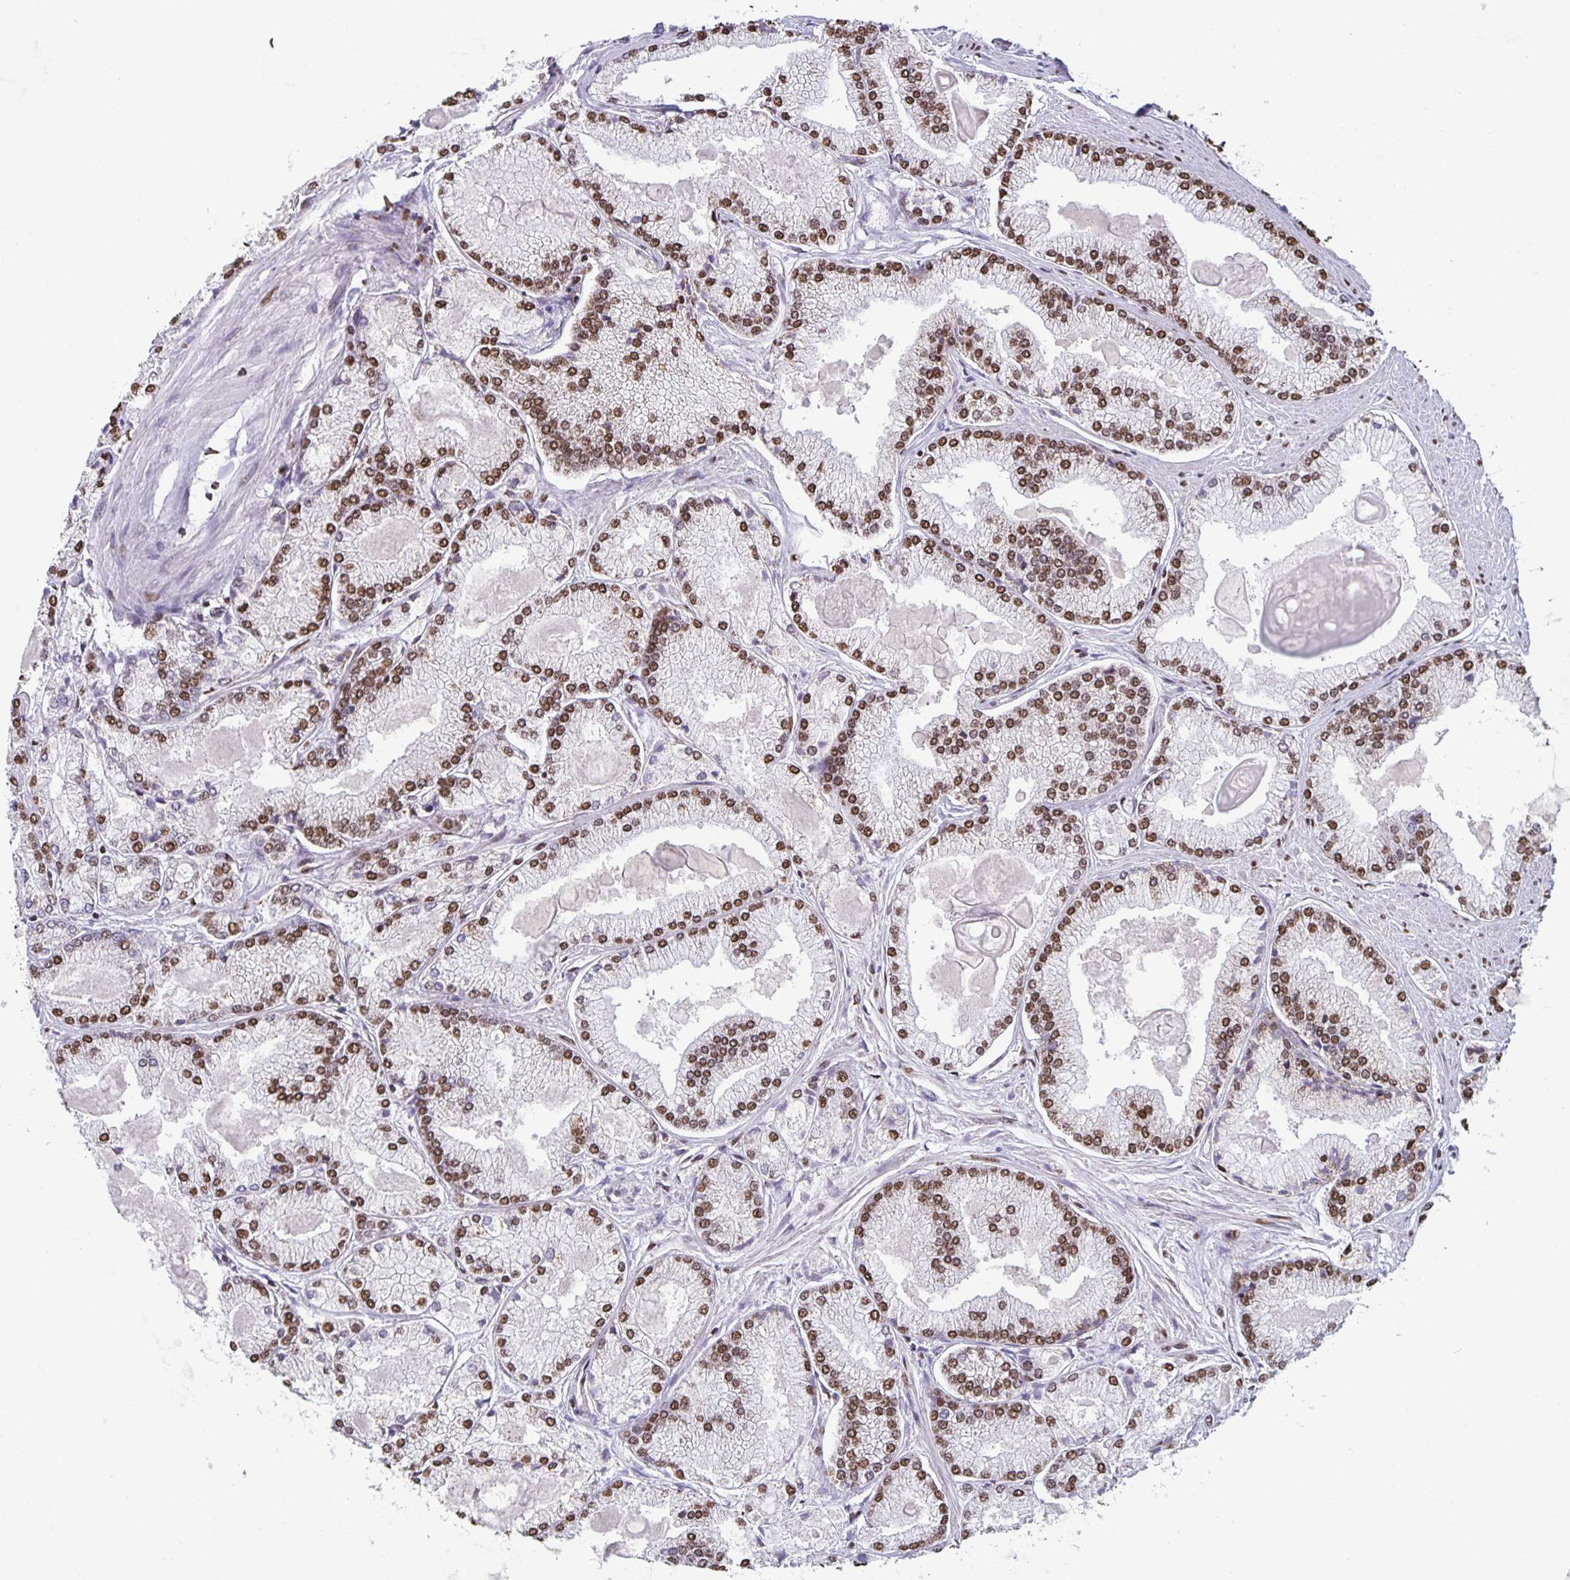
{"staining": {"intensity": "moderate", "quantity": ">75%", "location": "nuclear"}, "tissue": "prostate cancer", "cell_type": "Tumor cells", "image_type": "cancer", "snomed": [{"axis": "morphology", "description": "Adenocarcinoma, High grade"}, {"axis": "topography", "description": "Prostate"}], "caption": "This image shows adenocarcinoma (high-grade) (prostate) stained with immunohistochemistry to label a protein in brown. The nuclear of tumor cells show moderate positivity for the protein. Nuclei are counter-stained blue.", "gene": "DUT", "patient": {"sex": "male", "age": 68}}